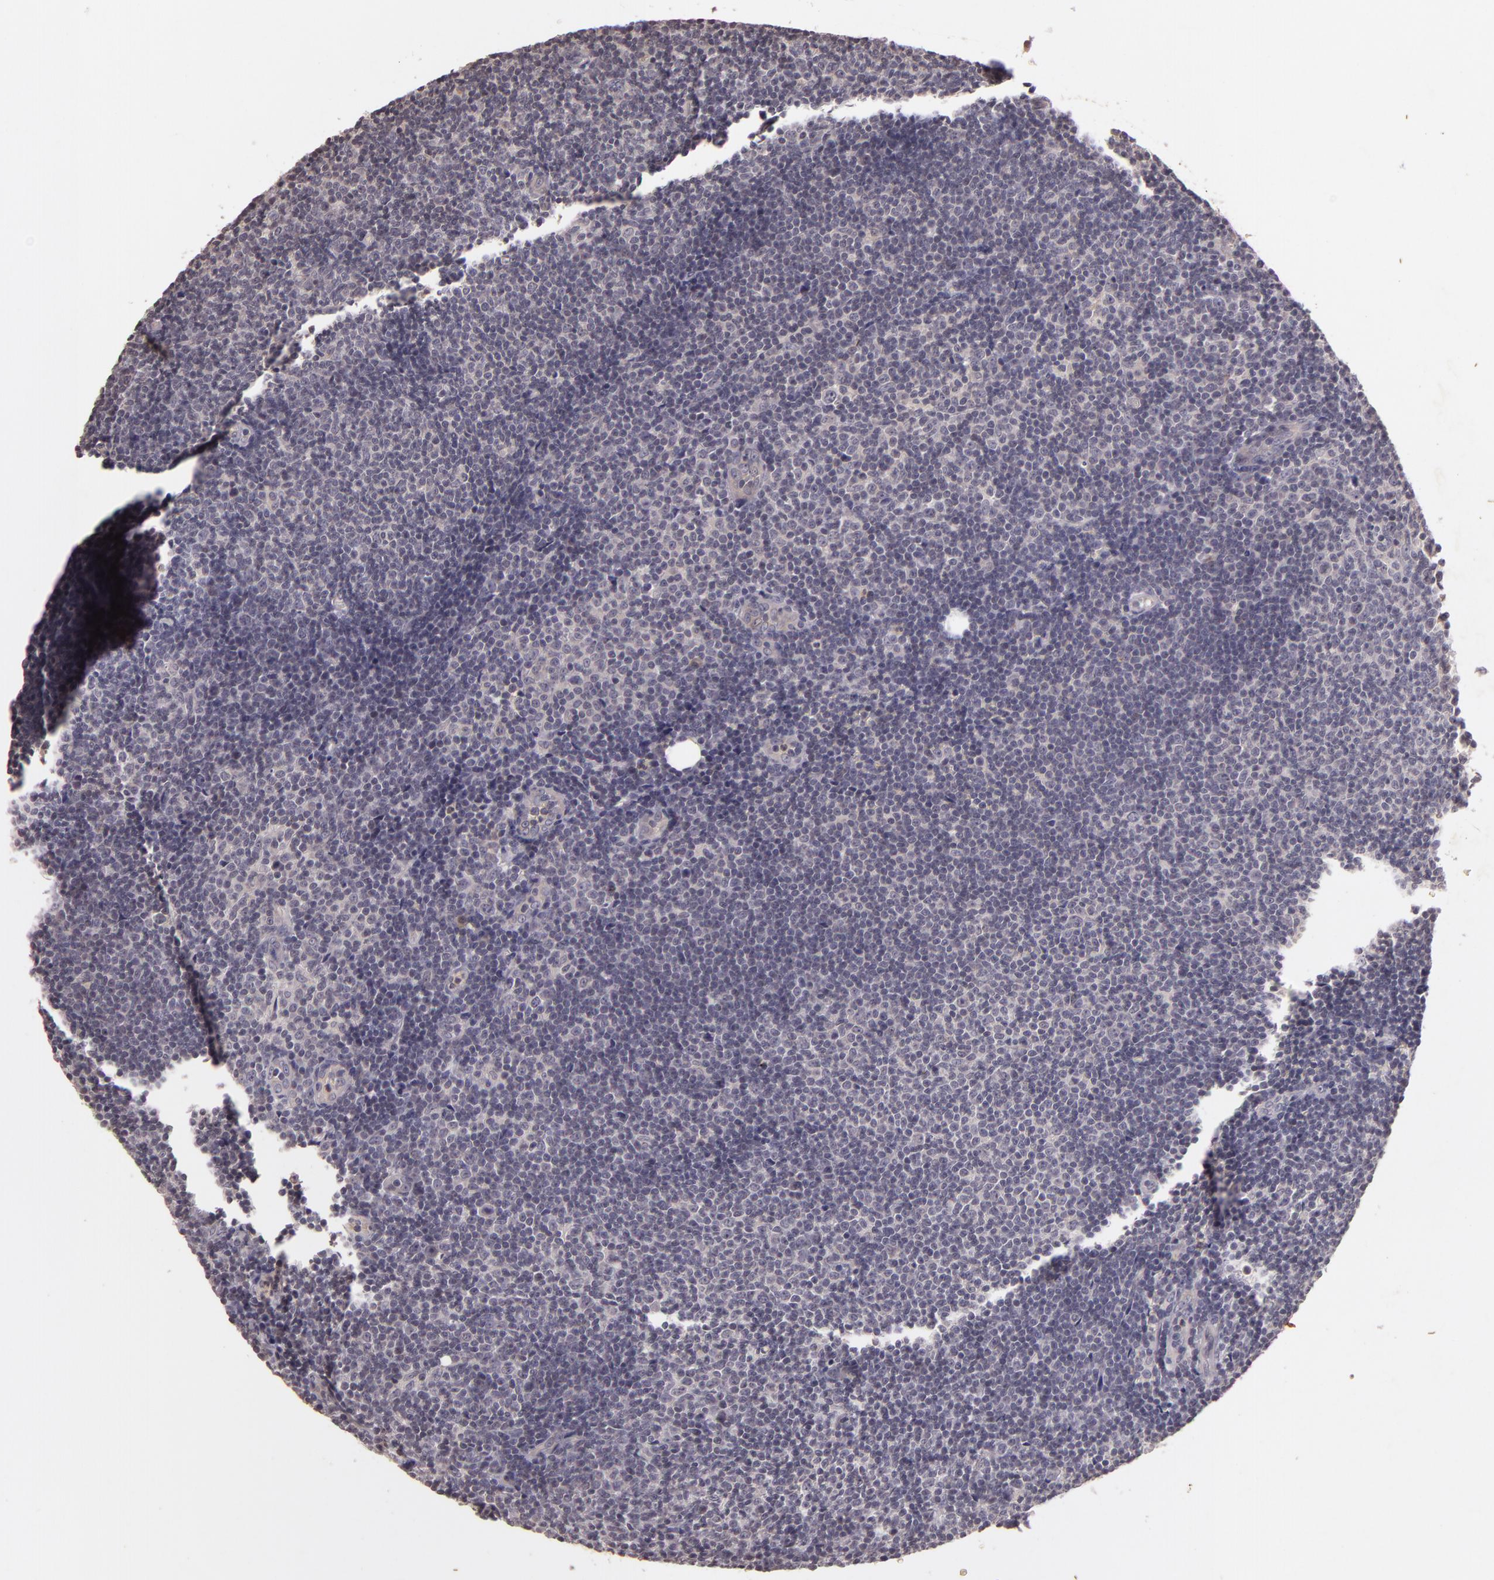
{"staining": {"intensity": "negative", "quantity": "none", "location": "none"}, "tissue": "lymphoma", "cell_type": "Tumor cells", "image_type": "cancer", "snomed": [{"axis": "morphology", "description": "Malignant lymphoma, non-Hodgkin's type, Low grade"}, {"axis": "topography", "description": "Lymph node"}], "caption": "IHC micrograph of neoplastic tissue: low-grade malignant lymphoma, non-Hodgkin's type stained with DAB (3,3'-diaminobenzidine) reveals no significant protein staining in tumor cells.", "gene": "TFF1", "patient": {"sex": "male", "age": 49}}